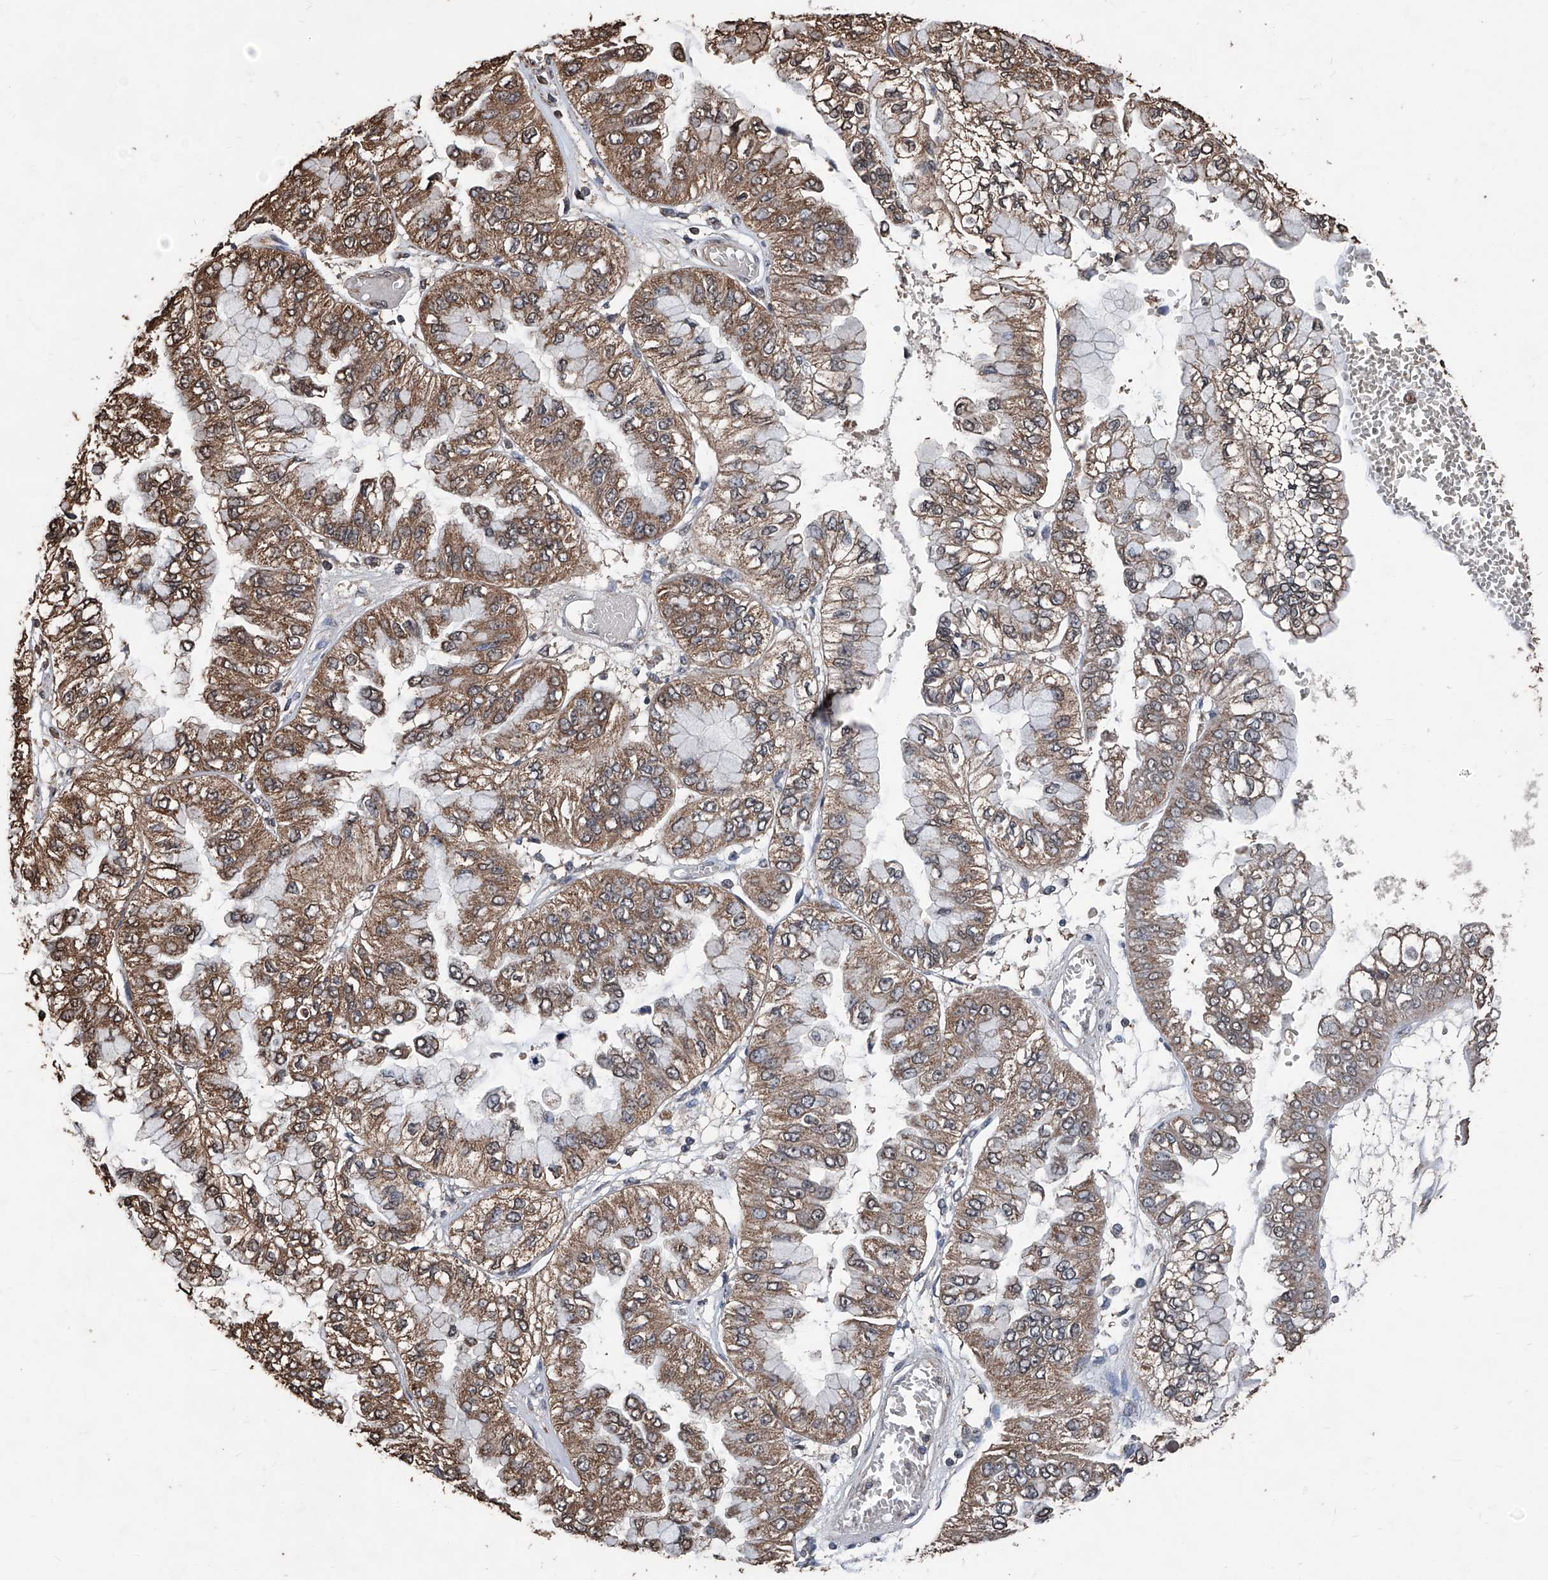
{"staining": {"intensity": "moderate", "quantity": ">75%", "location": "cytoplasmic/membranous"}, "tissue": "liver cancer", "cell_type": "Tumor cells", "image_type": "cancer", "snomed": [{"axis": "morphology", "description": "Cholangiocarcinoma"}, {"axis": "topography", "description": "Liver"}], "caption": "A brown stain shows moderate cytoplasmic/membranous positivity of a protein in liver cholangiocarcinoma tumor cells.", "gene": "STARD7", "patient": {"sex": "female", "age": 79}}